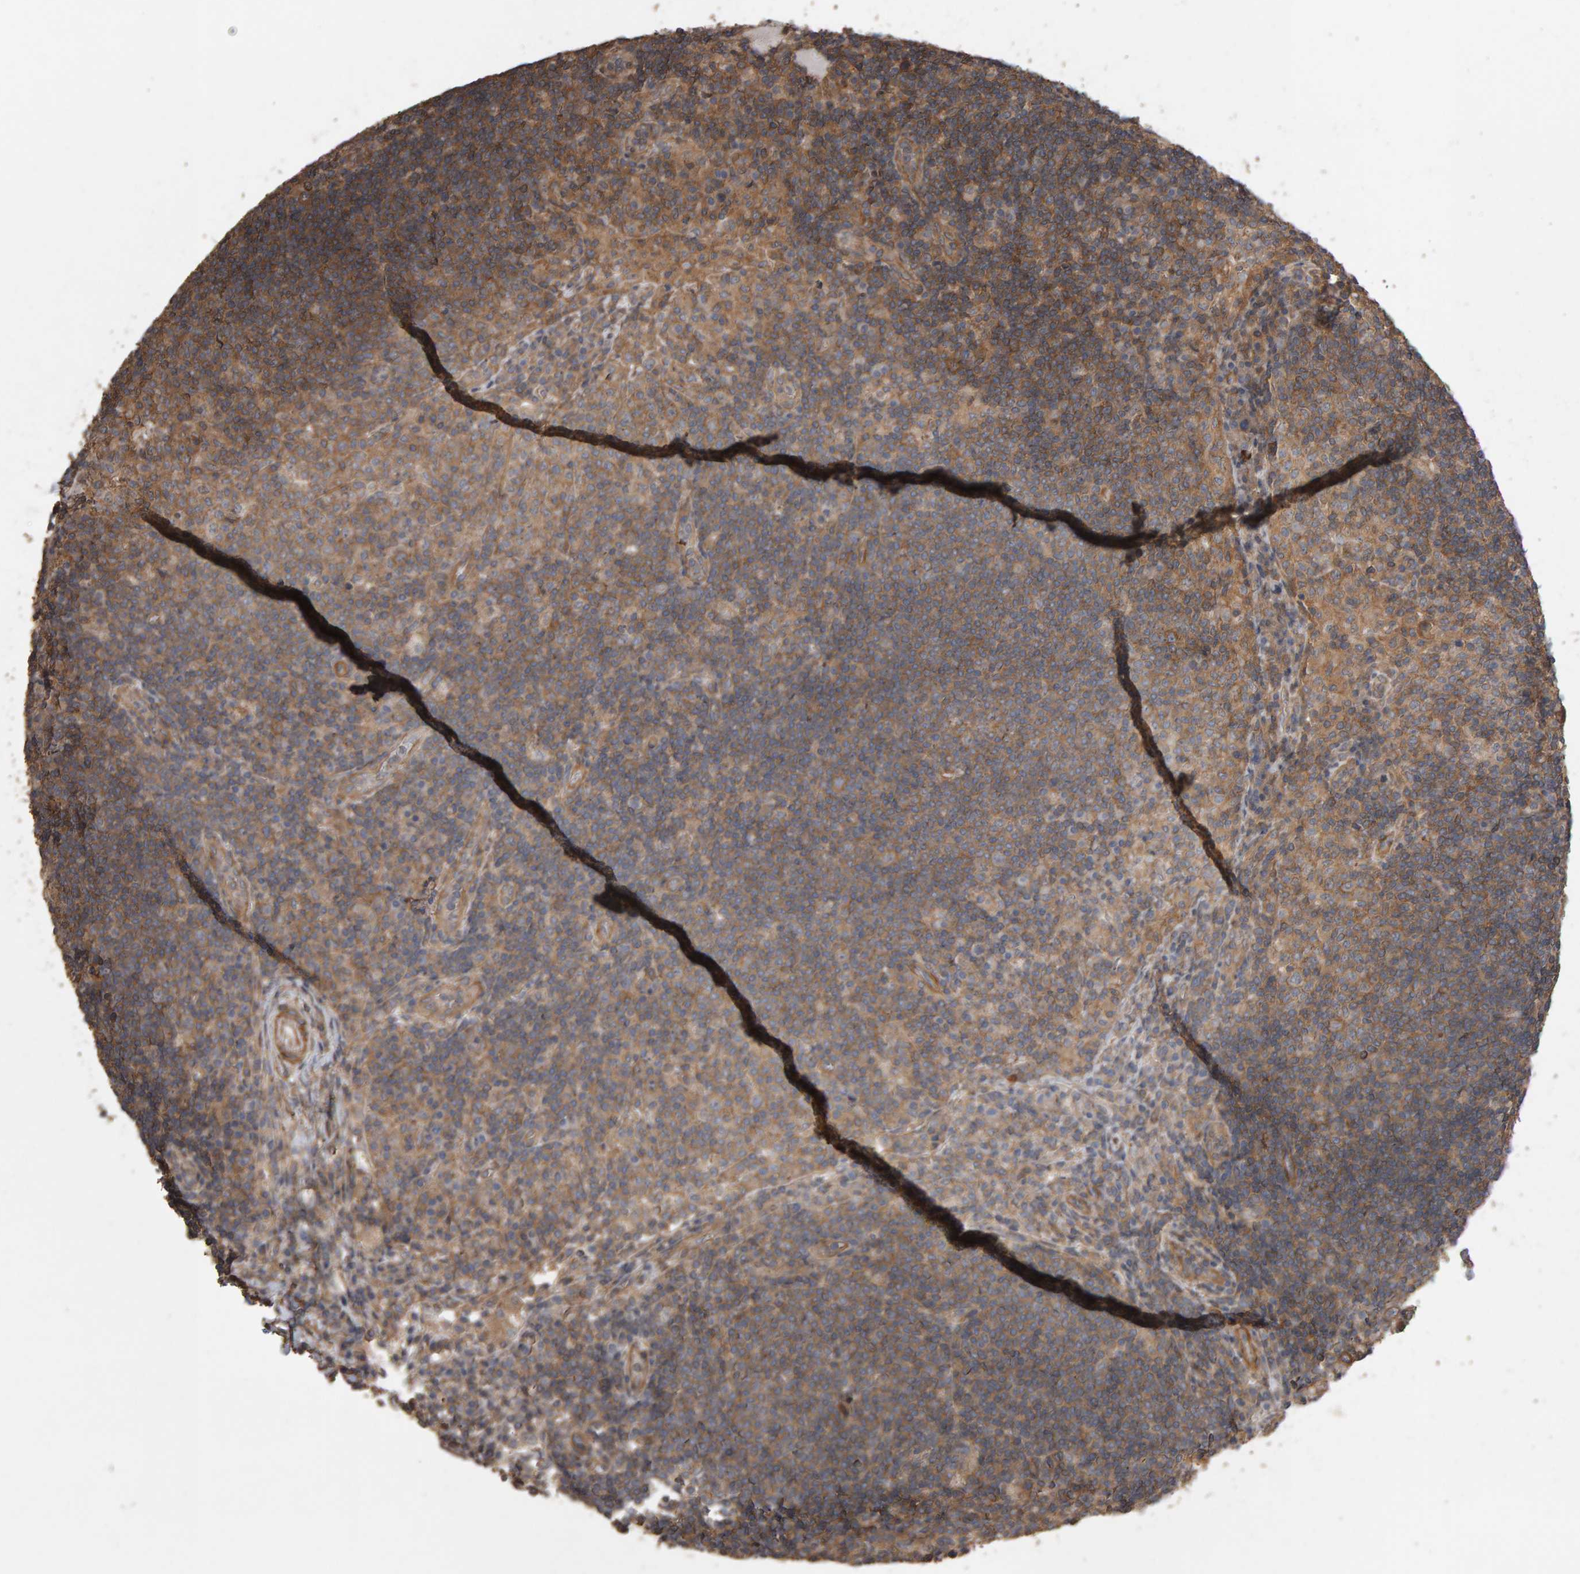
{"staining": {"intensity": "moderate", "quantity": ">75%", "location": "cytoplasmic/membranous"}, "tissue": "lymph node", "cell_type": "Germinal center cells", "image_type": "normal", "snomed": [{"axis": "morphology", "description": "Normal tissue, NOS"}, {"axis": "topography", "description": "Lymph node"}], "caption": "Immunohistochemistry (IHC) of unremarkable human lymph node reveals medium levels of moderate cytoplasmic/membranous staining in about >75% of germinal center cells. (brown staining indicates protein expression, while blue staining denotes nuclei).", "gene": "SCRIB", "patient": {"sex": "female", "age": 53}}